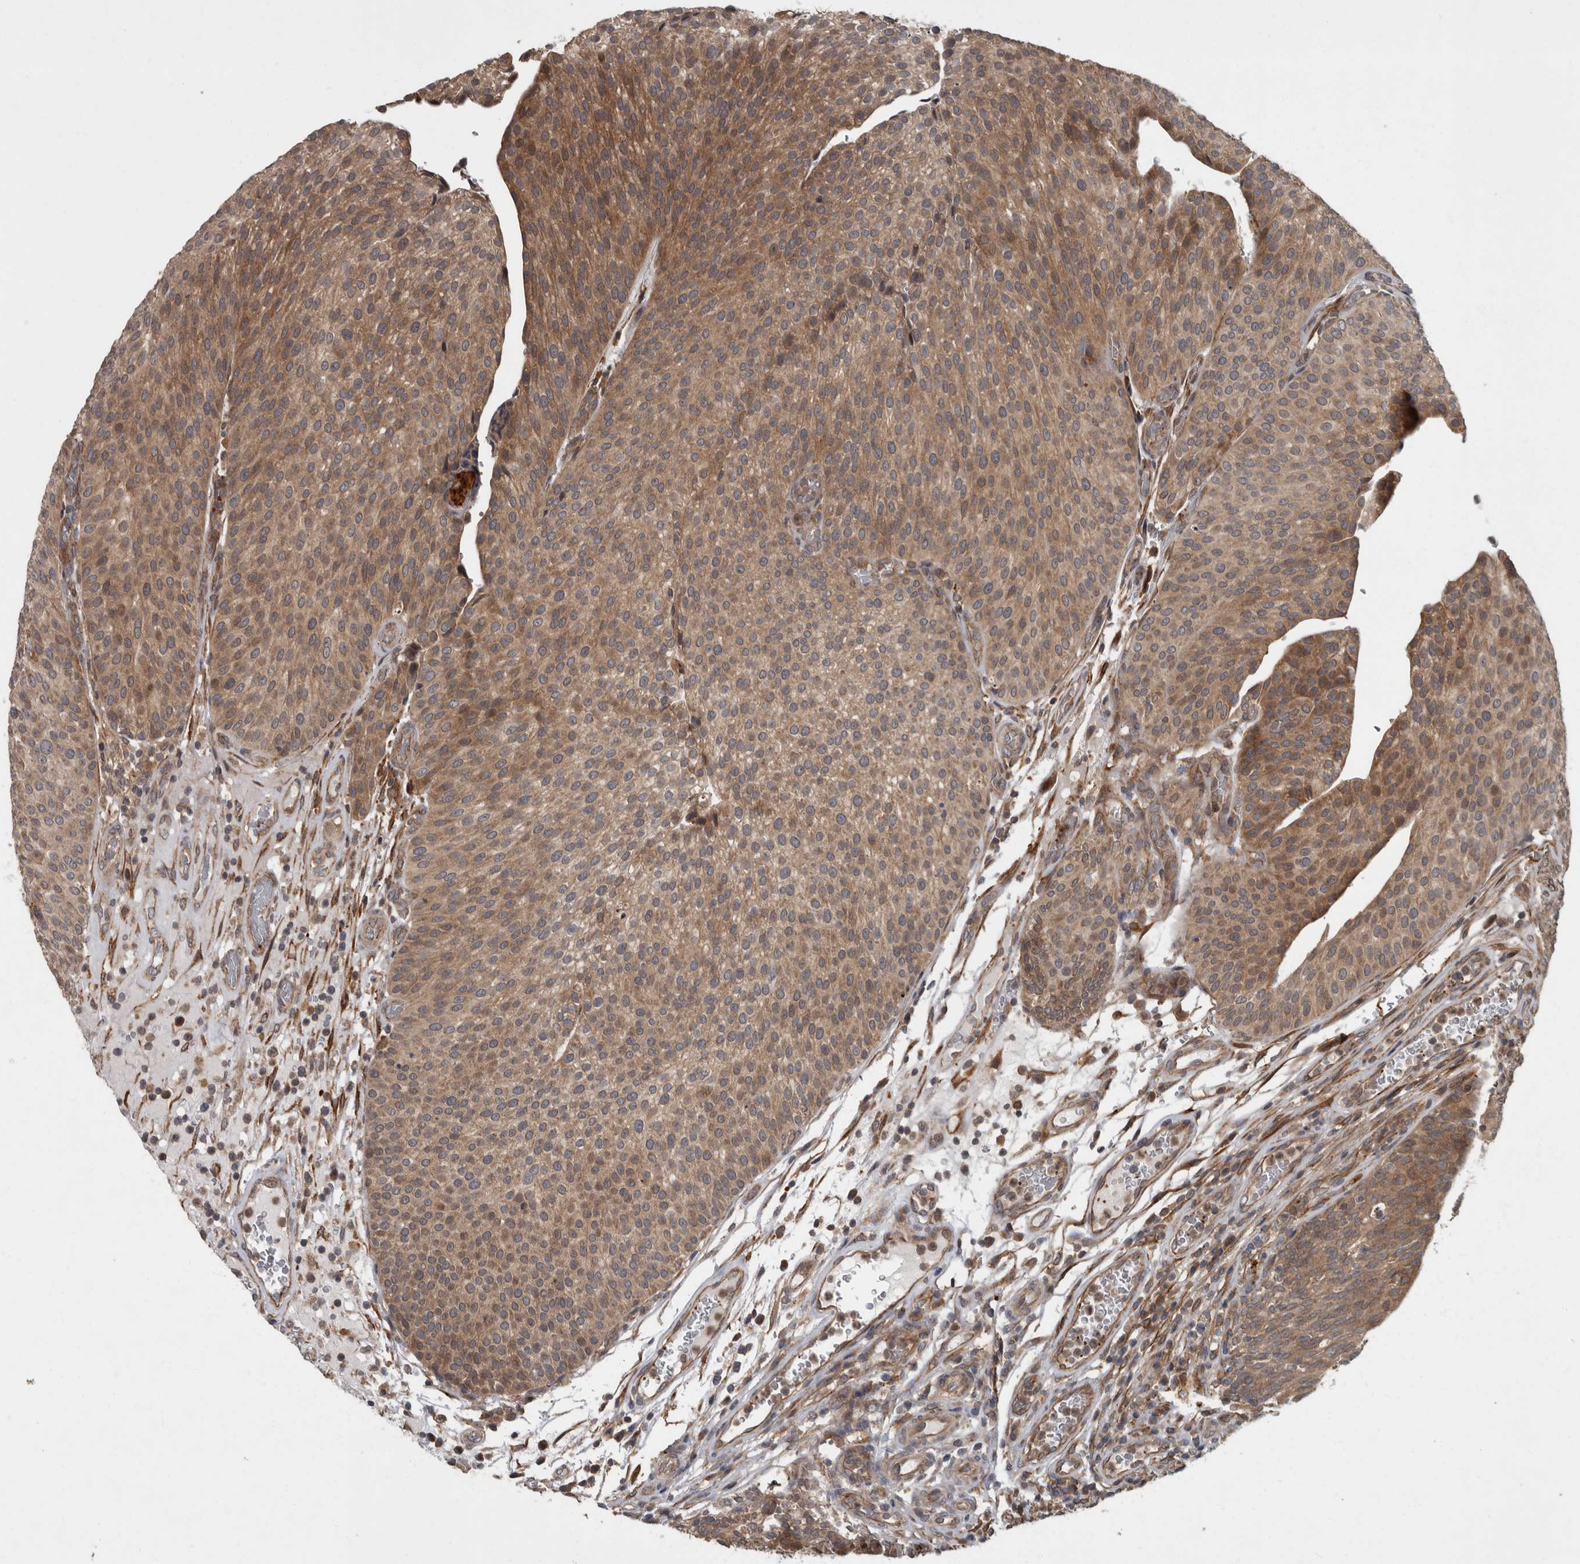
{"staining": {"intensity": "moderate", "quantity": ">75%", "location": "cytoplasmic/membranous"}, "tissue": "urothelial cancer", "cell_type": "Tumor cells", "image_type": "cancer", "snomed": [{"axis": "morphology", "description": "Normal tissue, NOS"}, {"axis": "morphology", "description": "Urothelial carcinoma, Low grade"}, {"axis": "topography", "description": "Smooth muscle"}, {"axis": "topography", "description": "Urinary bladder"}], "caption": "This micrograph exhibits immunohistochemistry (IHC) staining of urothelial cancer, with medium moderate cytoplasmic/membranous expression in about >75% of tumor cells.", "gene": "VEGFD", "patient": {"sex": "male", "age": 60}}